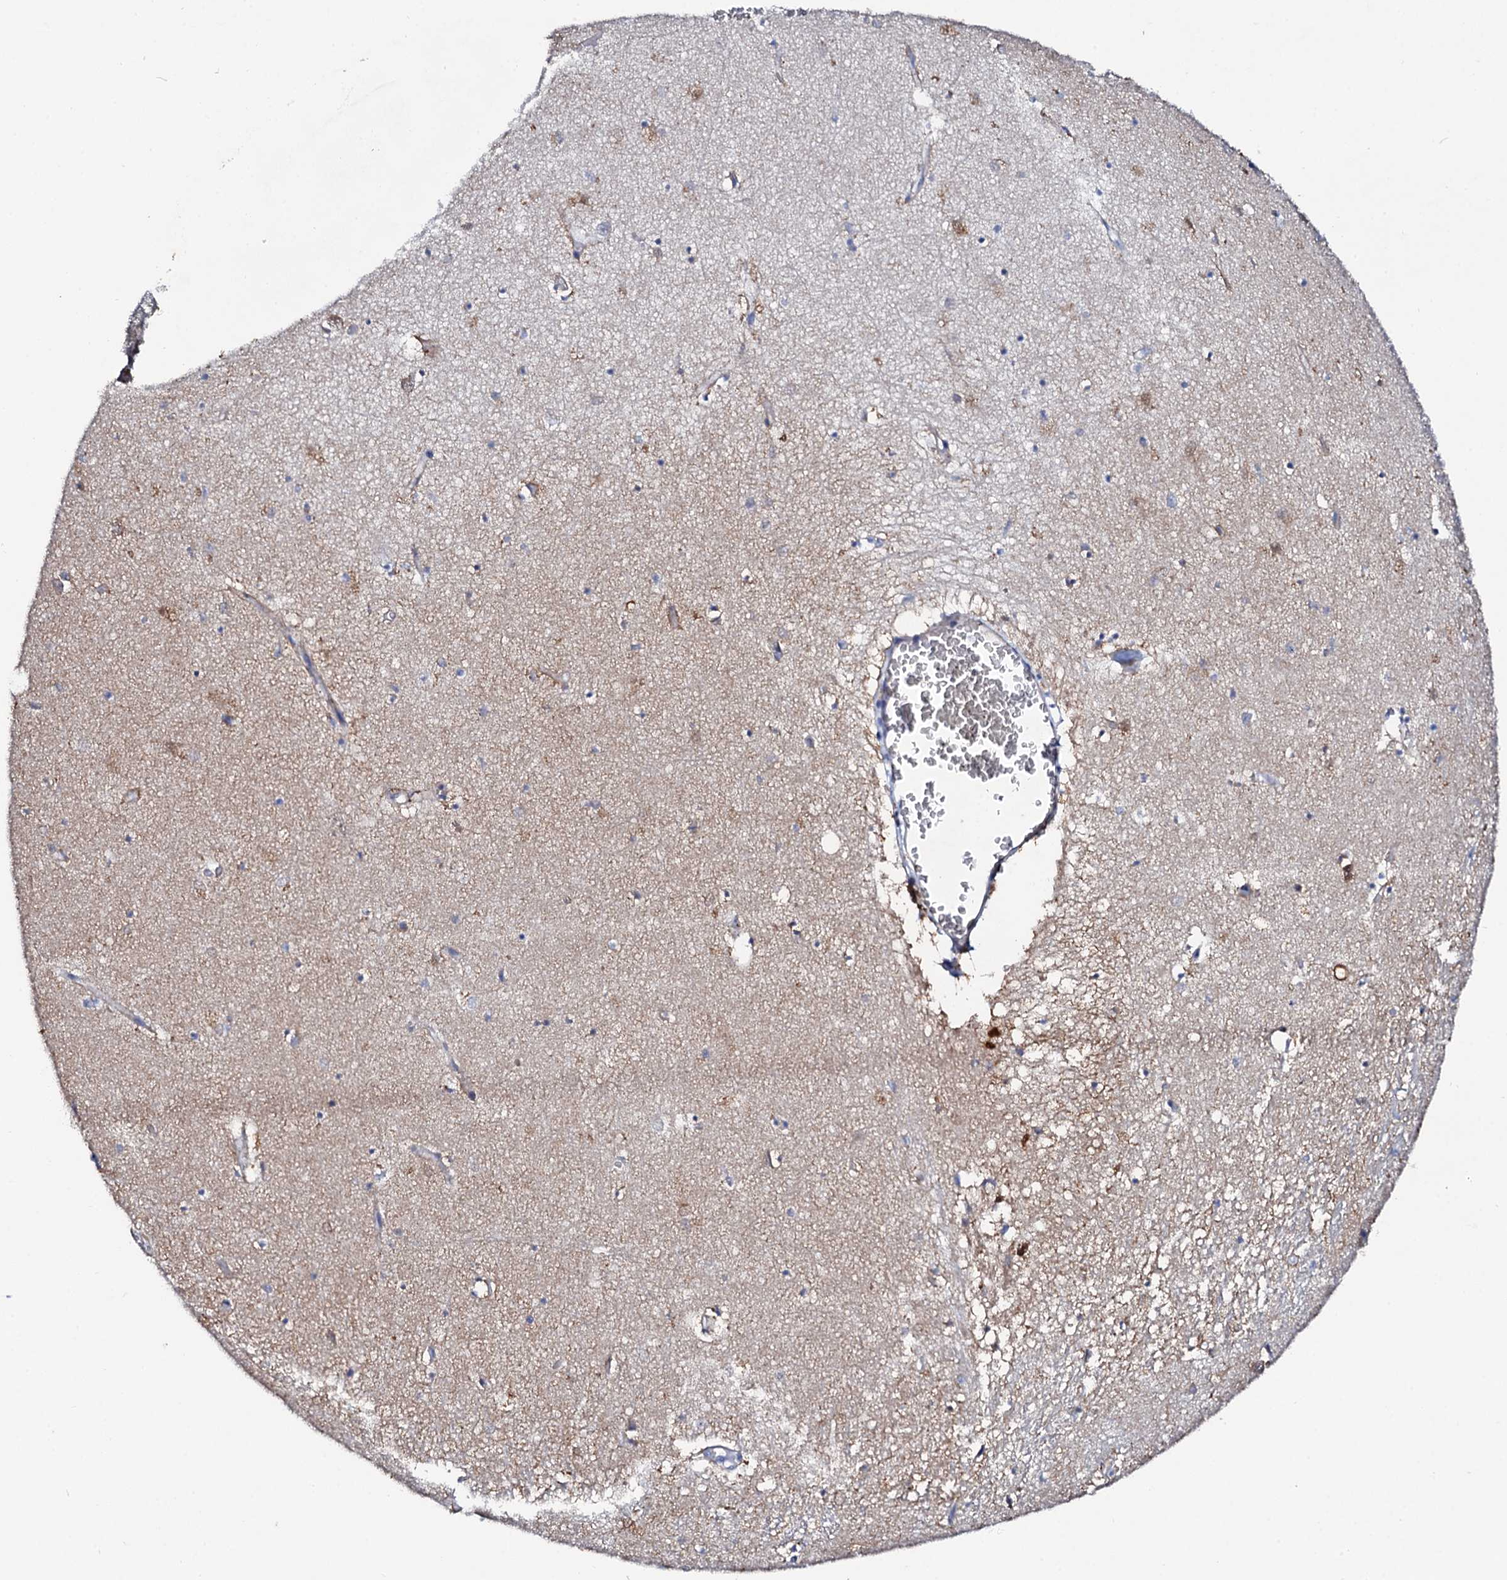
{"staining": {"intensity": "negative", "quantity": "none", "location": "none"}, "tissue": "hippocampus", "cell_type": "Glial cells", "image_type": "normal", "snomed": [{"axis": "morphology", "description": "Normal tissue, NOS"}, {"axis": "topography", "description": "Hippocampus"}], "caption": "Human hippocampus stained for a protein using immunohistochemistry demonstrates no positivity in glial cells.", "gene": "GLB1L3", "patient": {"sex": "female", "age": 64}}